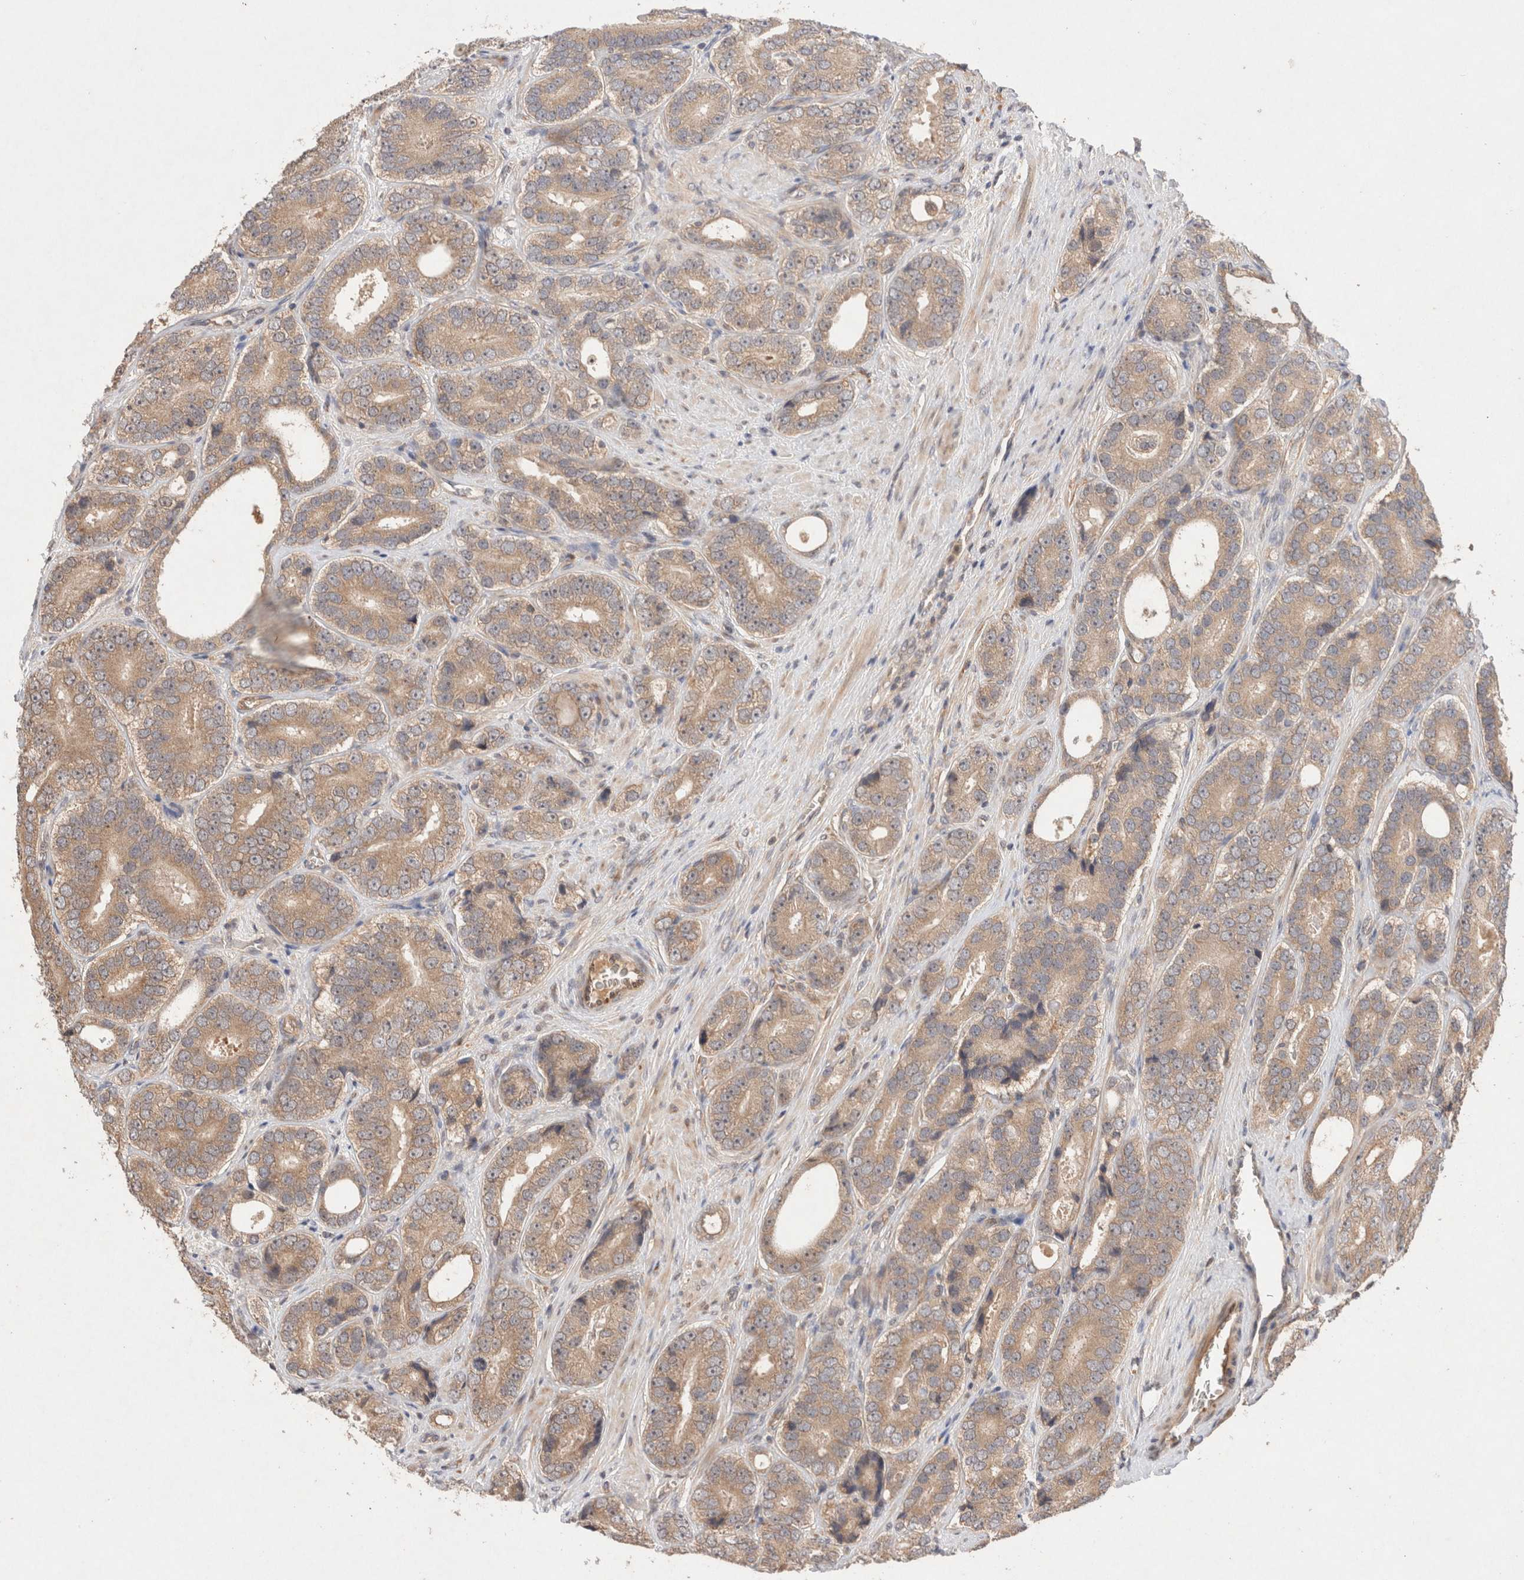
{"staining": {"intensity": "moderate", "quantity": "25%-75%", "location": "cytoplasmic/membranous"}, "tissue": "prostate cancer", "cell_type": "Tumor cells", "image_type": "cancer", "snomed": [{"axis": "morphology", "description": "Adenocarcinoma, High grade"}, {"axis": "topography", "description": "Prostate"}], "caption": "Brown immunohistochemical staining in adenocarcinoma (high-grade) (prostate) exhibits moderate cytoplasmic/membranous expression in approximately 25%-75% of tumor cells. Nuclei are stained in blue.", "gene": "KLHL20", "patient": {"sex": "male", "age": 56}}